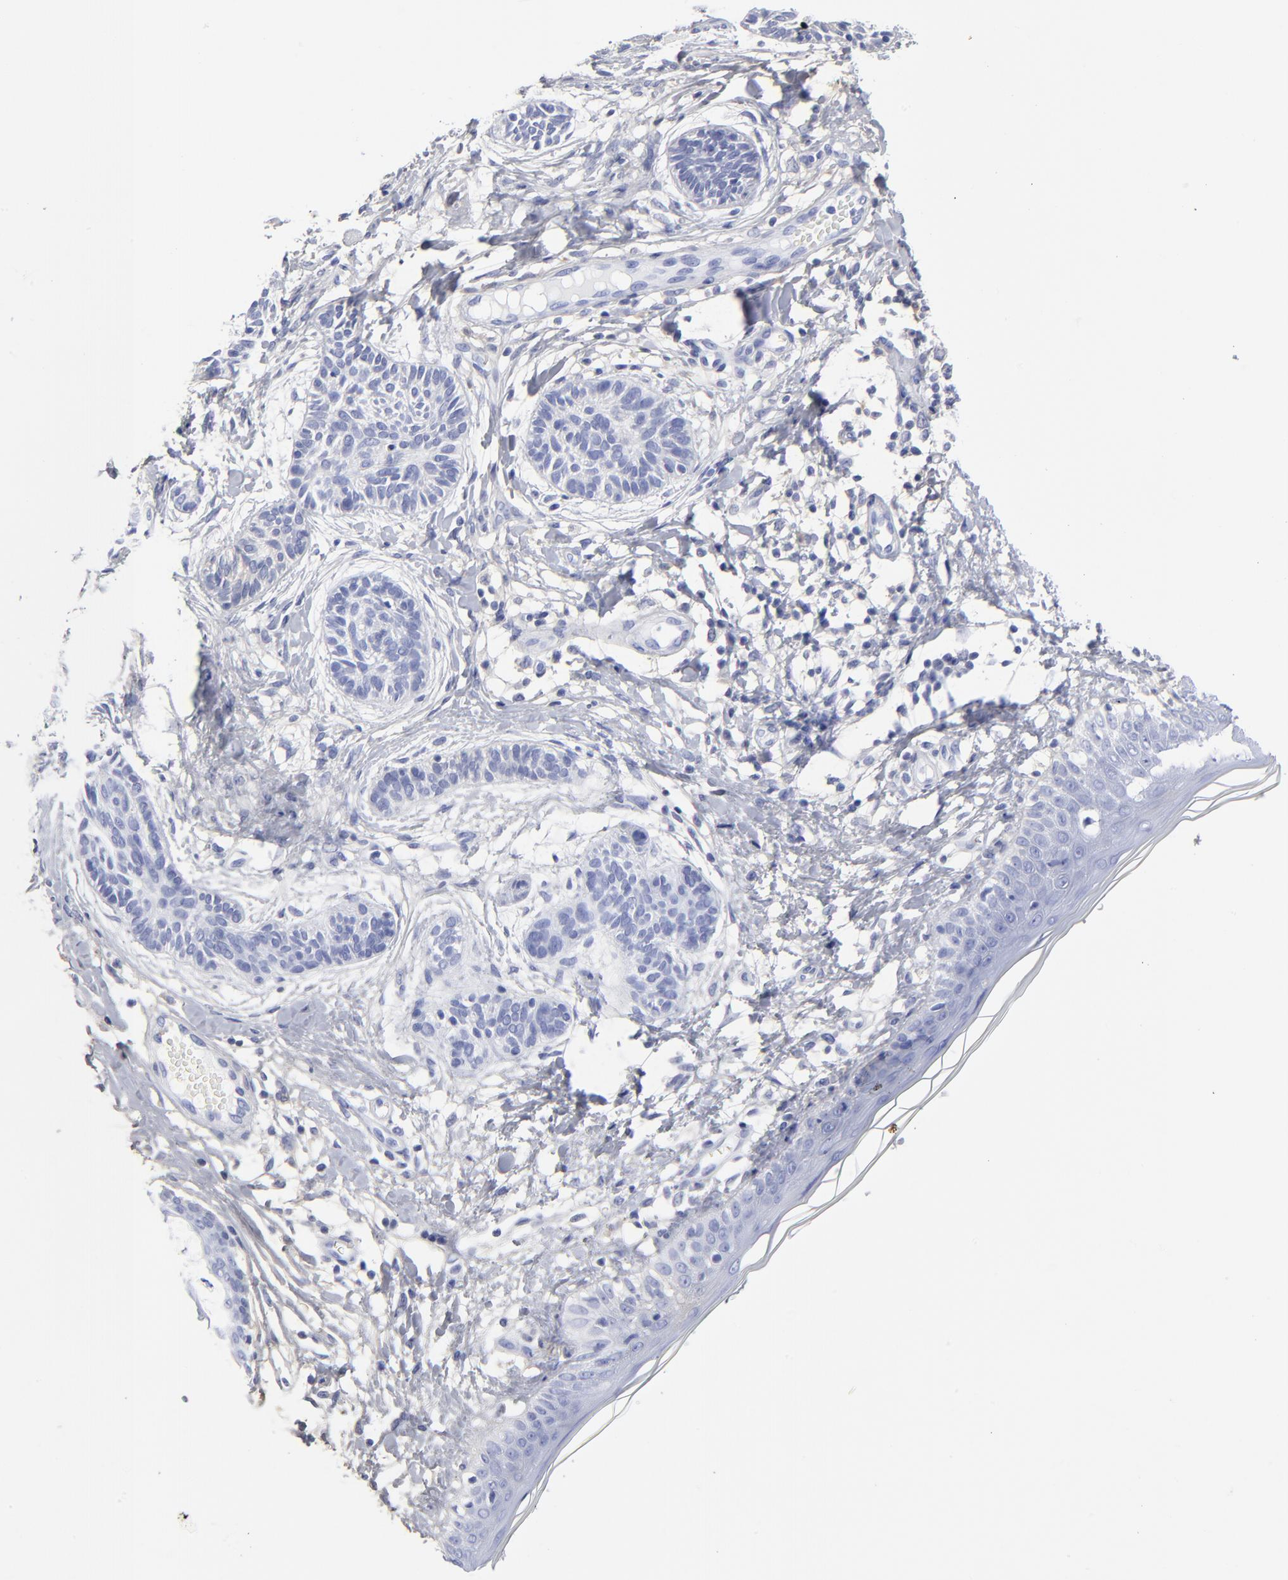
{"staining": {"intensity": "negative", "quantity": "none", "location": "none"}, "tissue": "skin cancer", "cell_type": "Tumor cells", "image_type": "cancer", "snomed": [{"axis": "morphology", "description": "Normal tissue, NOS"}, {"axis": "morphology", "description": "Basal cell carcinoma"}, {"axis": "topography", "description": "Skin"}], "caption": "There is no significant positivity in tumor cells of skin cancer. The staining is performed using DAB (3,3'-diaminobenzidine) brown chromogen with nuclei counter-stained in using hematoxylin.", "gene": "DCN", "patient": {"sex": "male", "age": 63}}